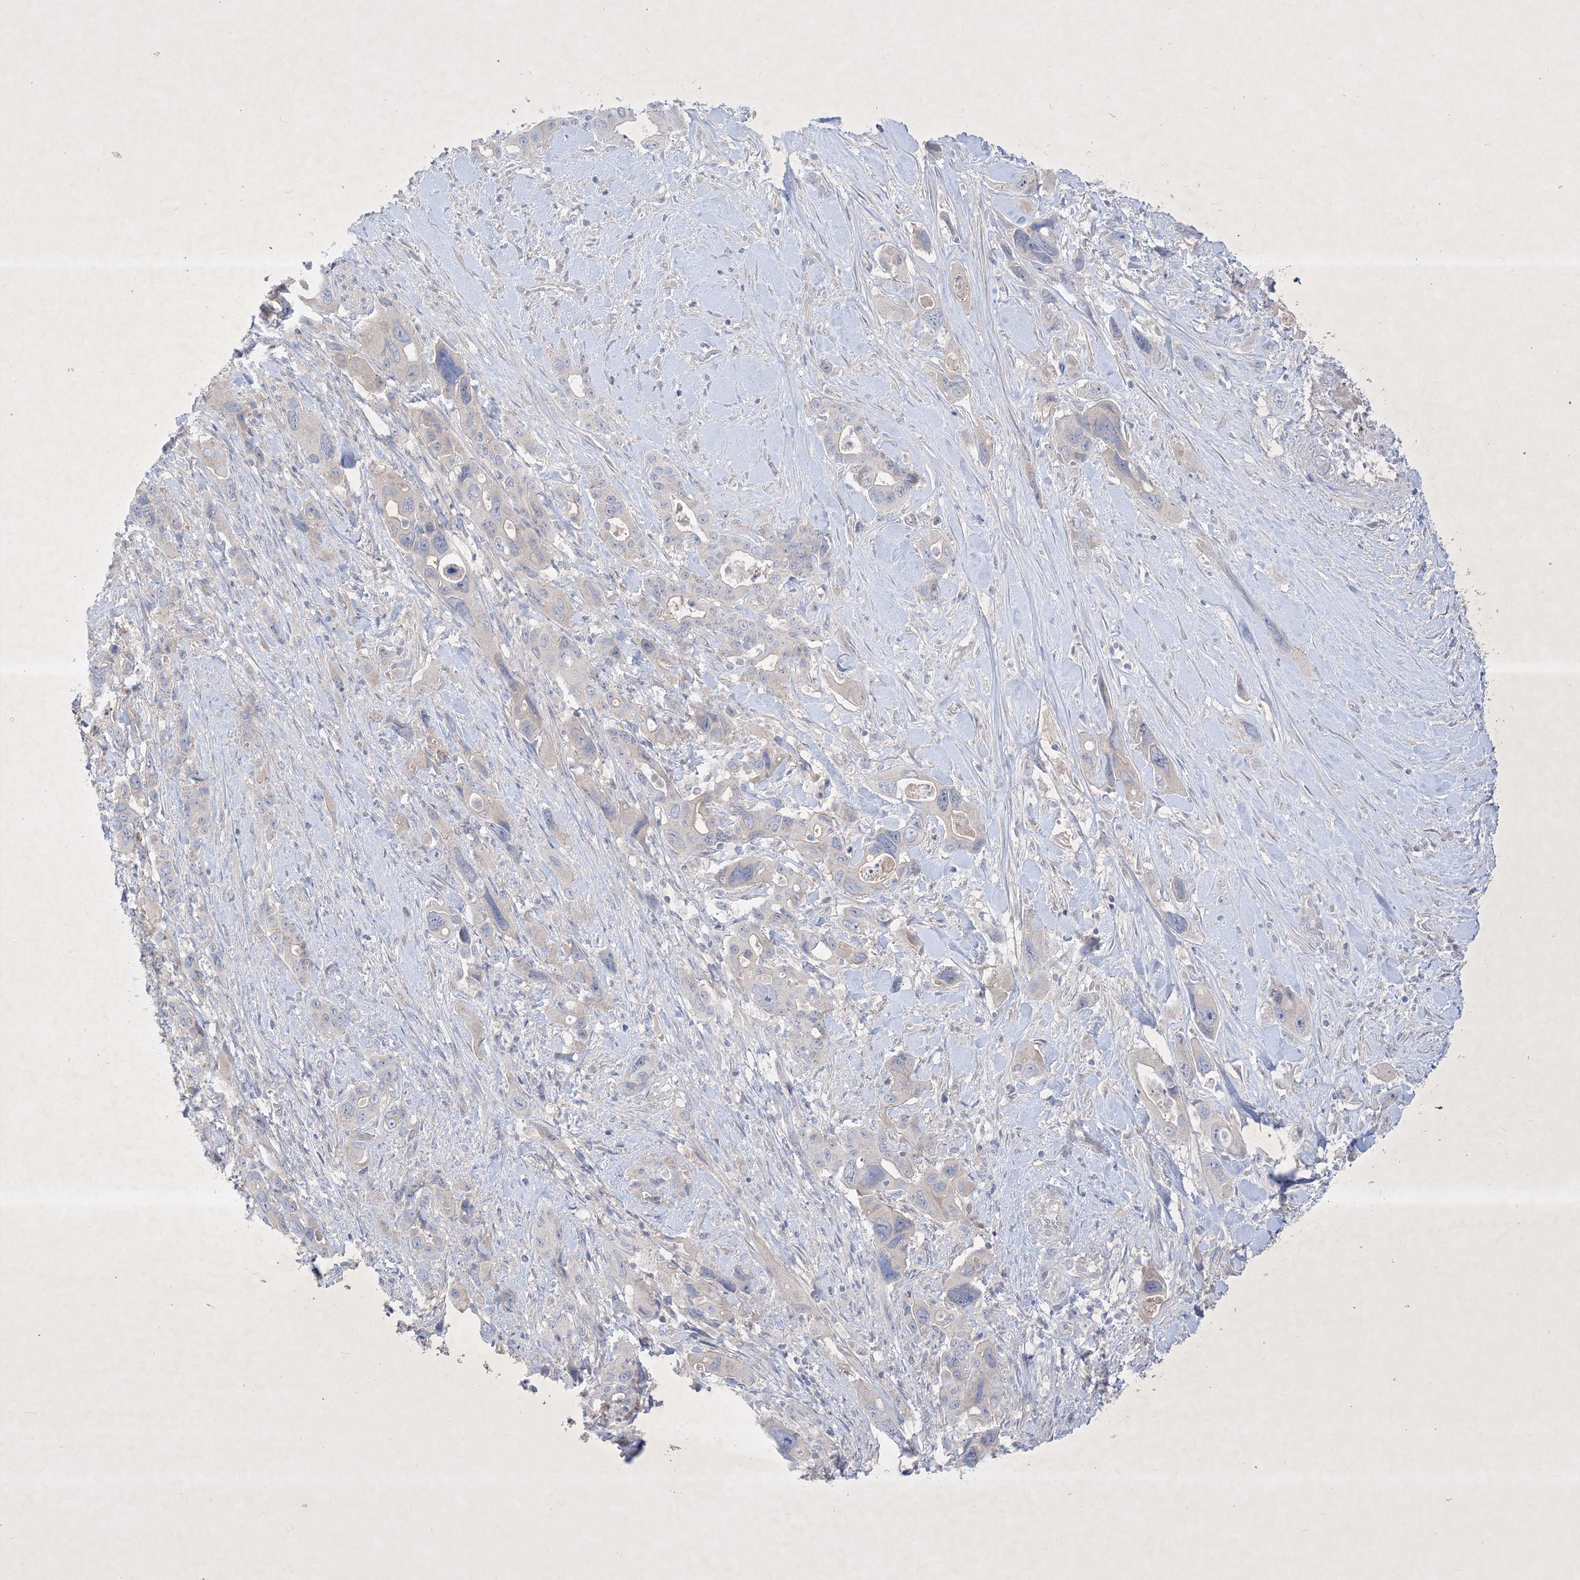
{"staining": {"intensity": "negative", "quantity": "none", "location": "none"}, "tissue": "pancreatic cancer", "cell_type": "Tumor cells", "image_type": "cancer", "snomed": [{"axis": "morphology", "description": "Adenocarcinoma, NOS"}, {"axis": "topography", "description": "Pancreas"}], "caption": "Immunohistochemistry (IHC) of human pancreatic cancer exhibits no expression in tumor cells.", "gene": "PLEKHA3", "patient": {"sex": "male", "age": 46}}